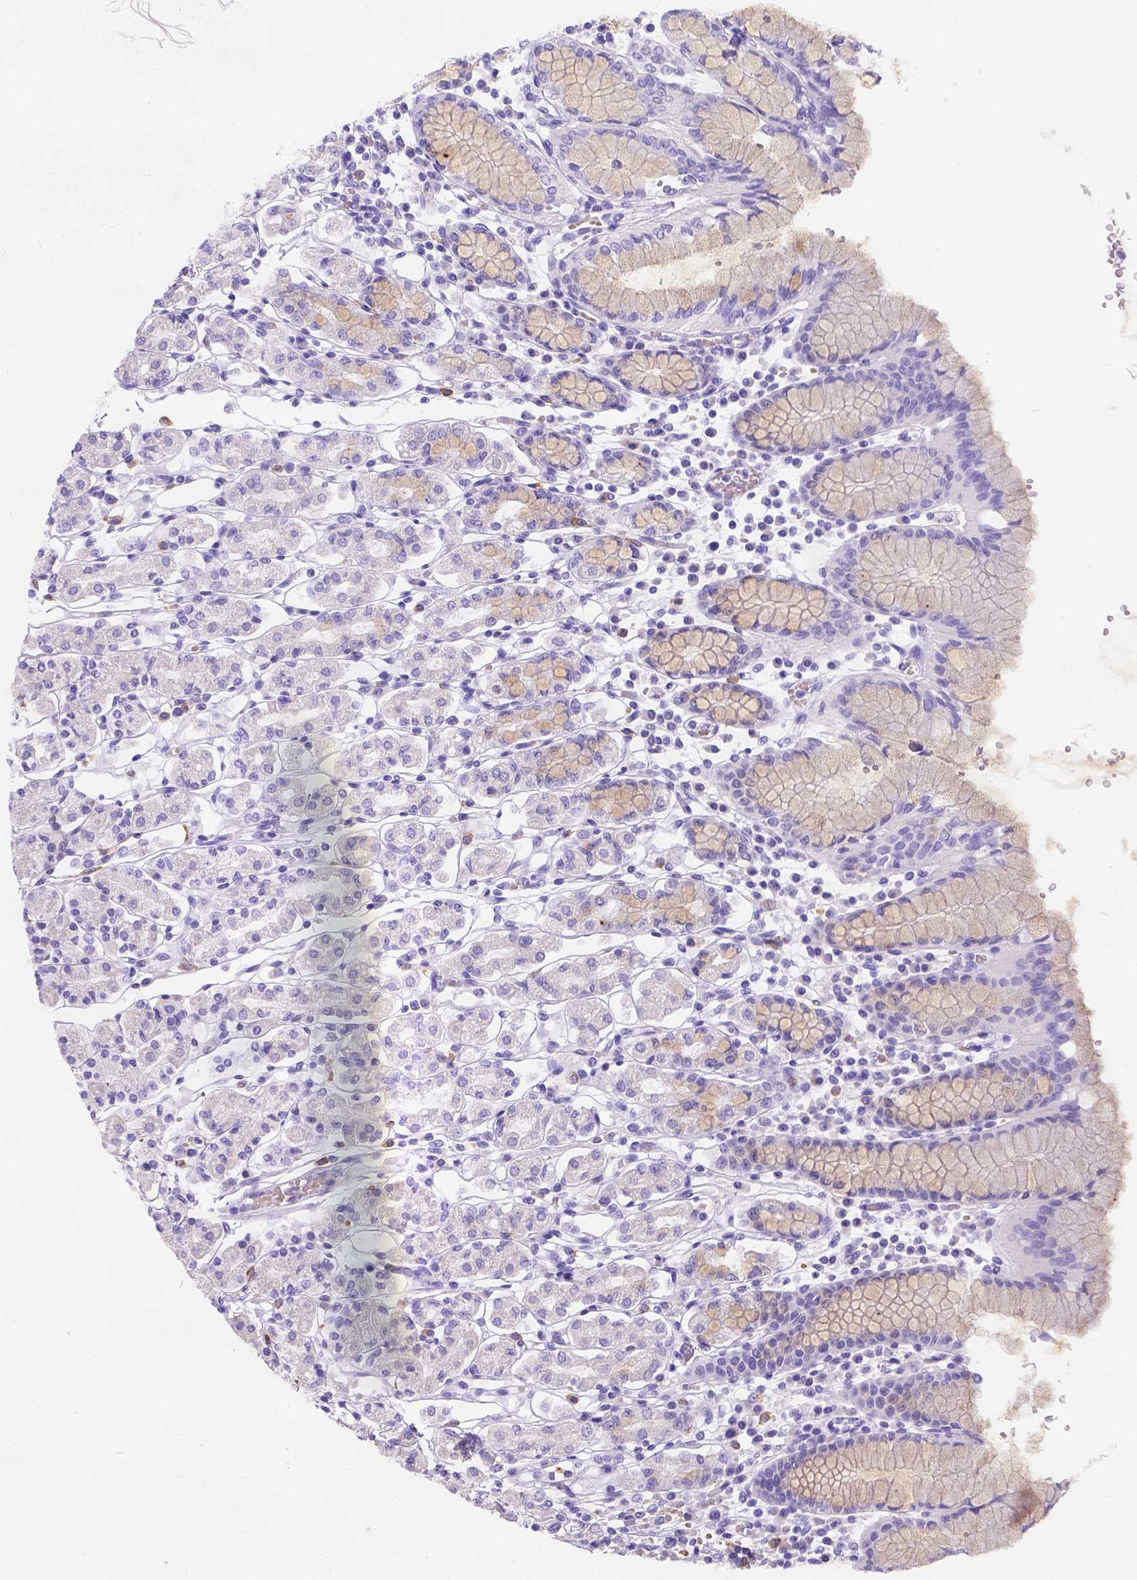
{"staining": {"intensity": "weak", "quantity": "25%-75%", "location": "cytoplasmic/membranous"}, "tissue": "stomach", "cell_type": "Glandular cells", "image_type": "normal", "snomed": [{"axis": "morphology", "description": "Normal tissue, NOS"}, {"axis": "topography", "description": "Stomach, upper"}, {"axis": "topography", "description": "Stomach"}], "caption": "Protein staining by immunohistochemistry (IHC) reveals weak cytoplasmic/membranous staining in about 25%-75% of glandular cells in benign stomach. Nuclei are stained in blue.", "gene": "PHF7", "patient": {"sex": "male", "age": 62}}